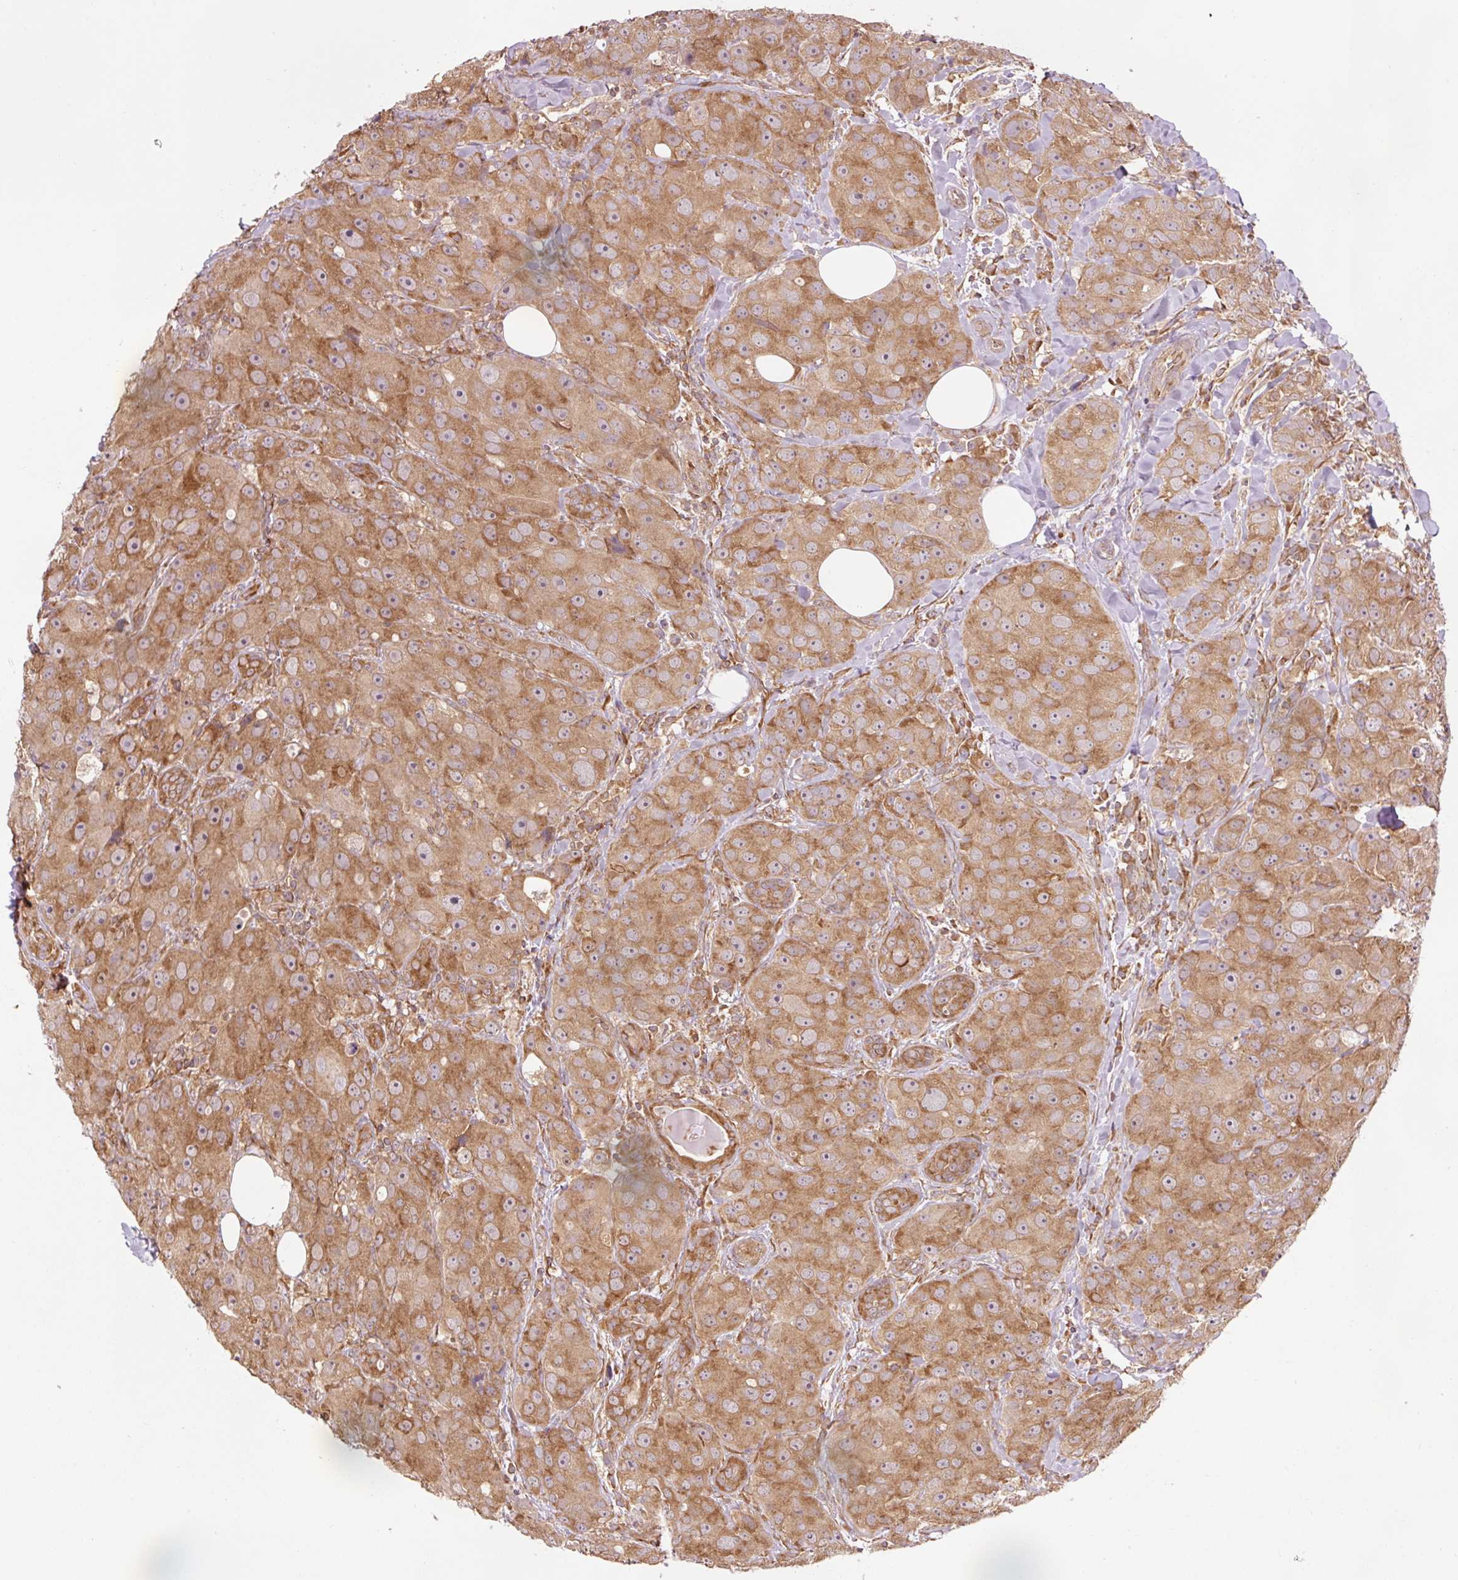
{"staining": {"intensity": "strong", "quantity": ">75%", "location": "cytoplasmic/membranous"}, "tissue": "breast cancer", "cell_type": "Tumor cells", "image_type": "cancer", "snomed": [{"axis": "morphology", "description": "Duct carcinoma"}, {"axis": "topography", "description": "Breast"}], "caption": "Breast infiltrating ductal carcinoma stained with a protein marker demonstrates strong staining in tumor cells.", "gene": "PDAP1", "patient": {"sex": "female", "age": 43}}